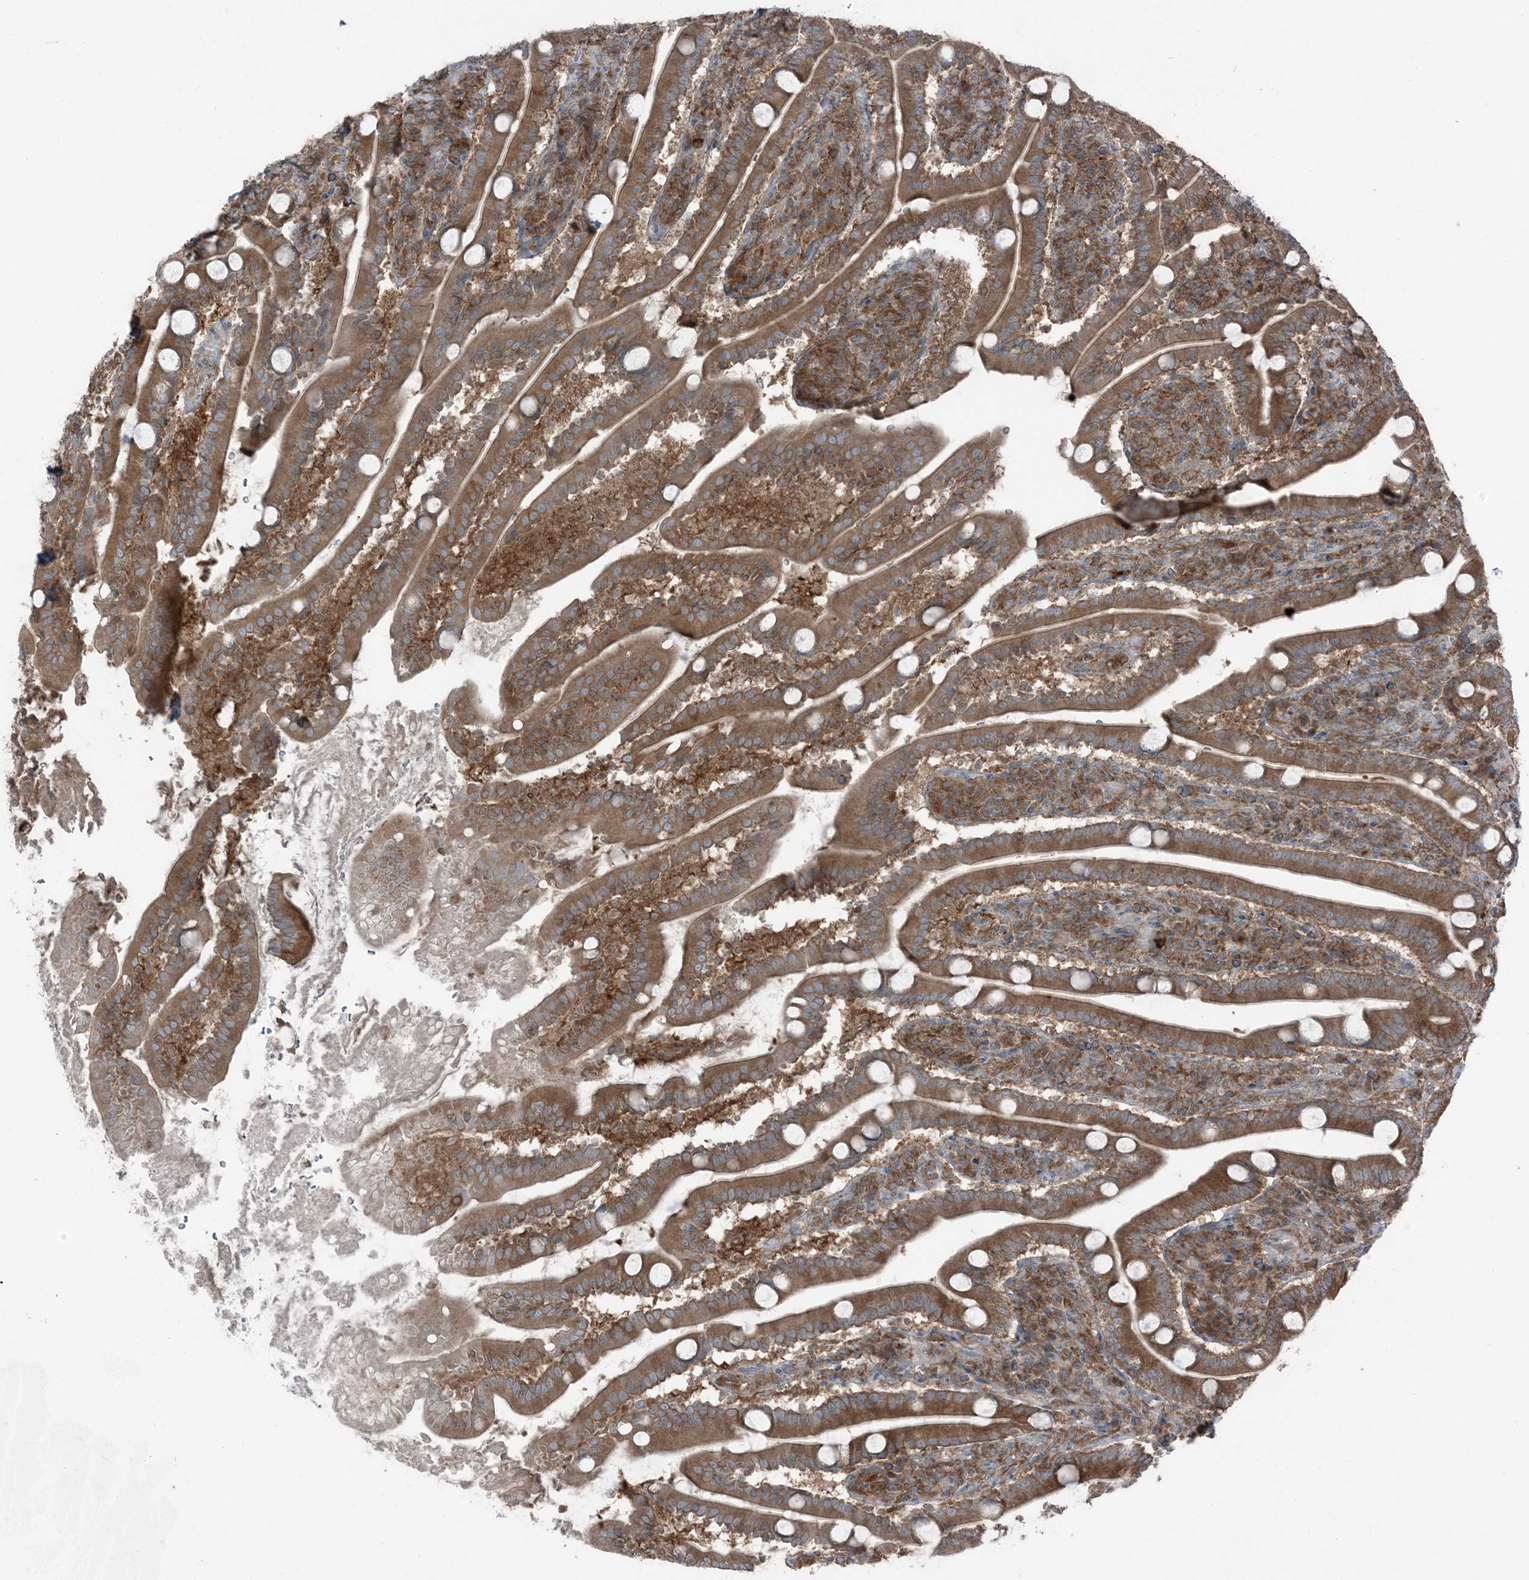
{"staining": {"intensity": "moderate", "quantity": ">75%", "location": "cytoplasmic/membranous"}, "tissue": "duodenum", "cell_type": "Glandular cells", "image_type": "normal", "snomed": [{"axis": "morphology", "description": "Normal tissue, NOS"}, {"axis": "topography", "description": "Duodenum"}], "caption": "Immunohistochemistry (DAB) staining of benign duodenum shows moderate cytoplasmic/membranous protein staining in approximately >75% of glandular cells. The staining was performed using DAB, with brown indicating positive protein expression. Nuclei are stained blue with hematoxylin.", "gene": "RAB3GAP1", "patient": {"sex": "male", "age": 35}}